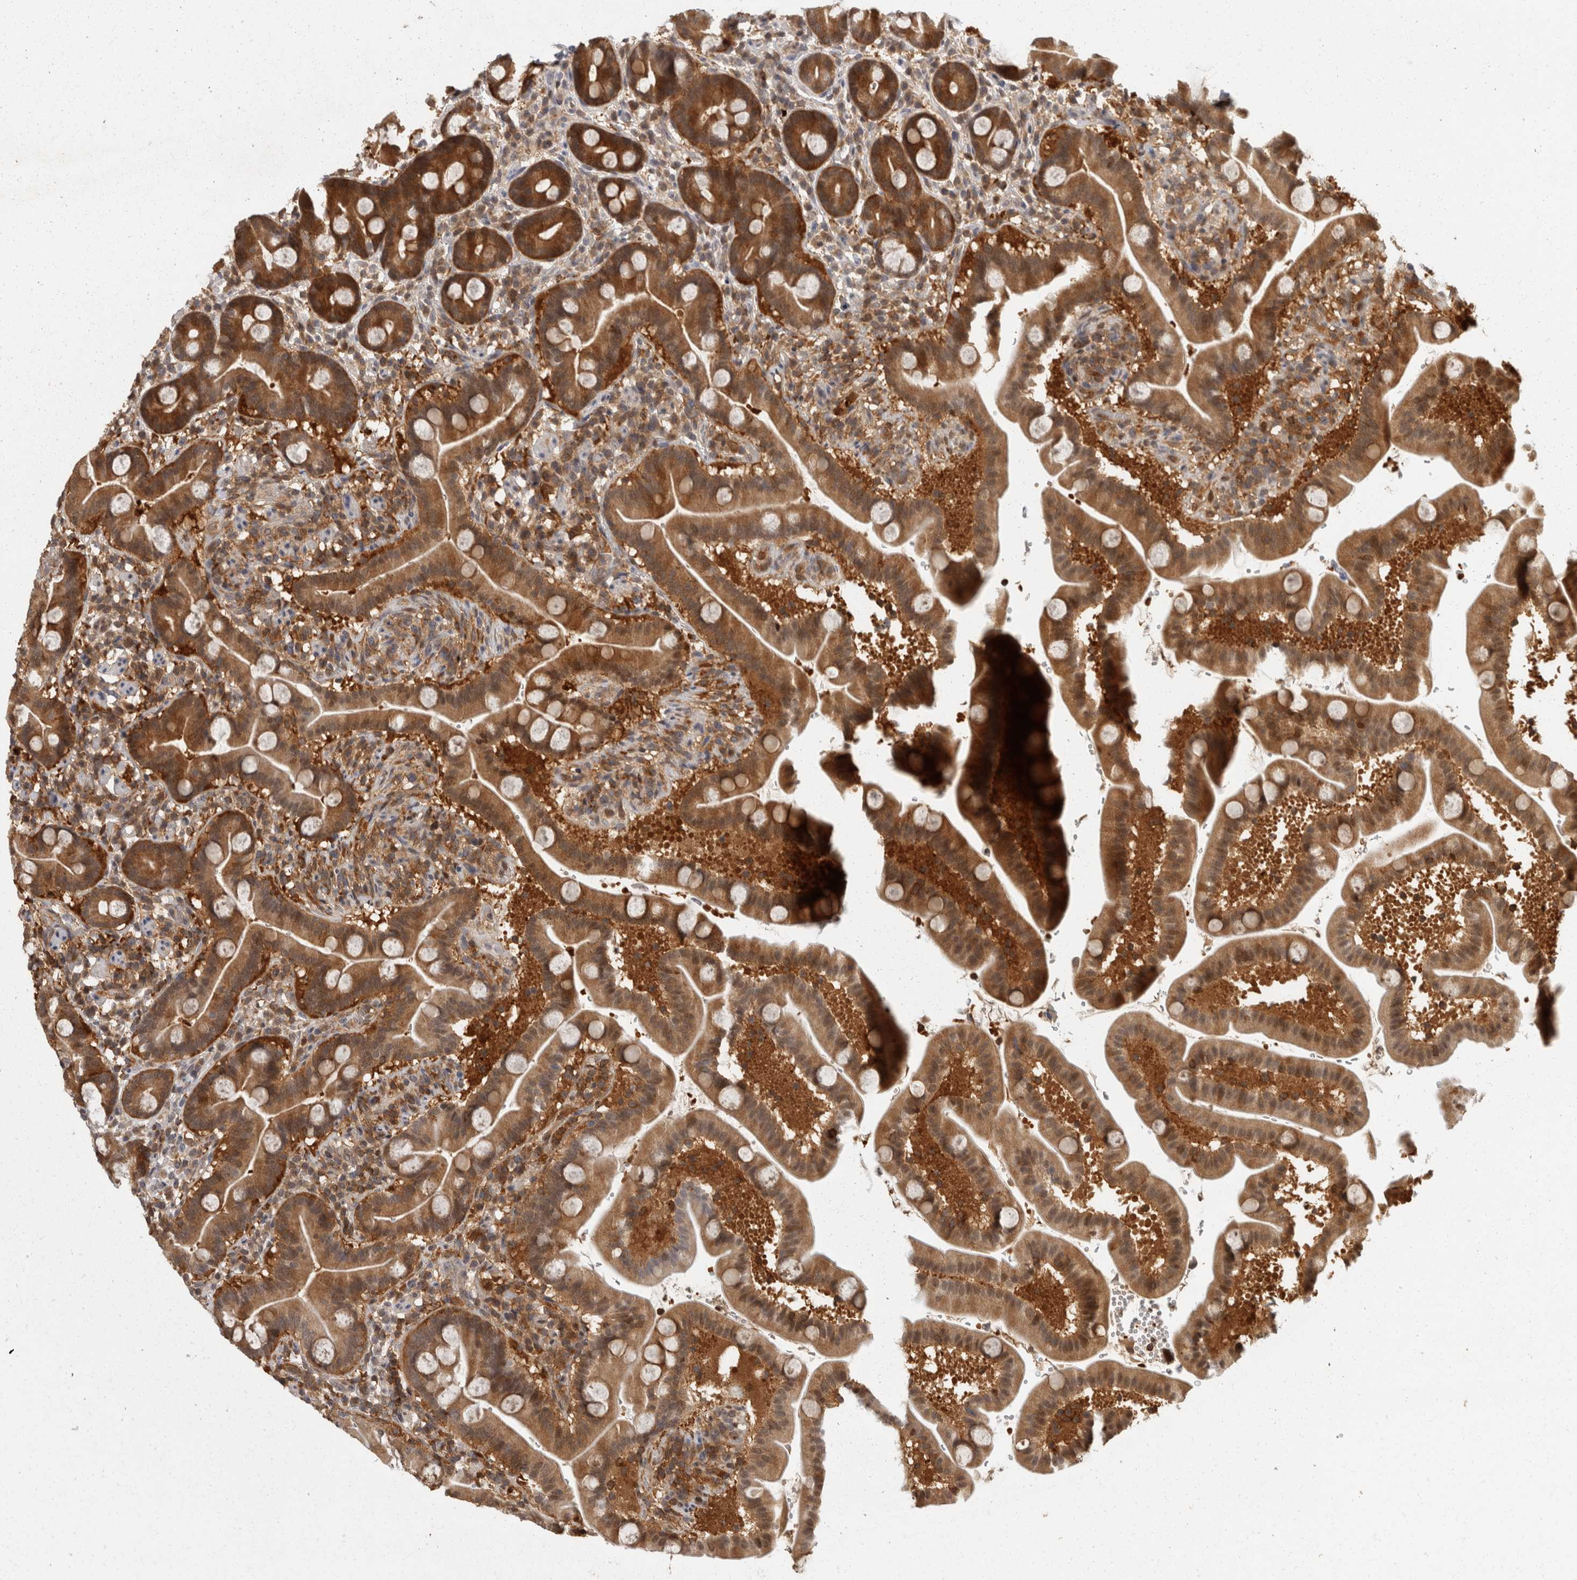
{"staining": {"intensity": "strong", "quantity": "25%-75%", "location": "cytoplasmic/membranous"}, "tissue": "duodenum", "cell_type": "Glandular cells", "image_type": "normal", "snomed": [{"axis": "morphology", "description": "Normal tissue, NOS"}, {"axis": "topography", "description": "Duodenum"}], "caption": "Strong cytoplasmic/membranous expression for a protein is appreciated in about 25%-75% of glandular cells of unremarkable duodenum using immunohistochemistry.", "gene": "ACAT2", "patient": {"sex": "male", "age": 54}}